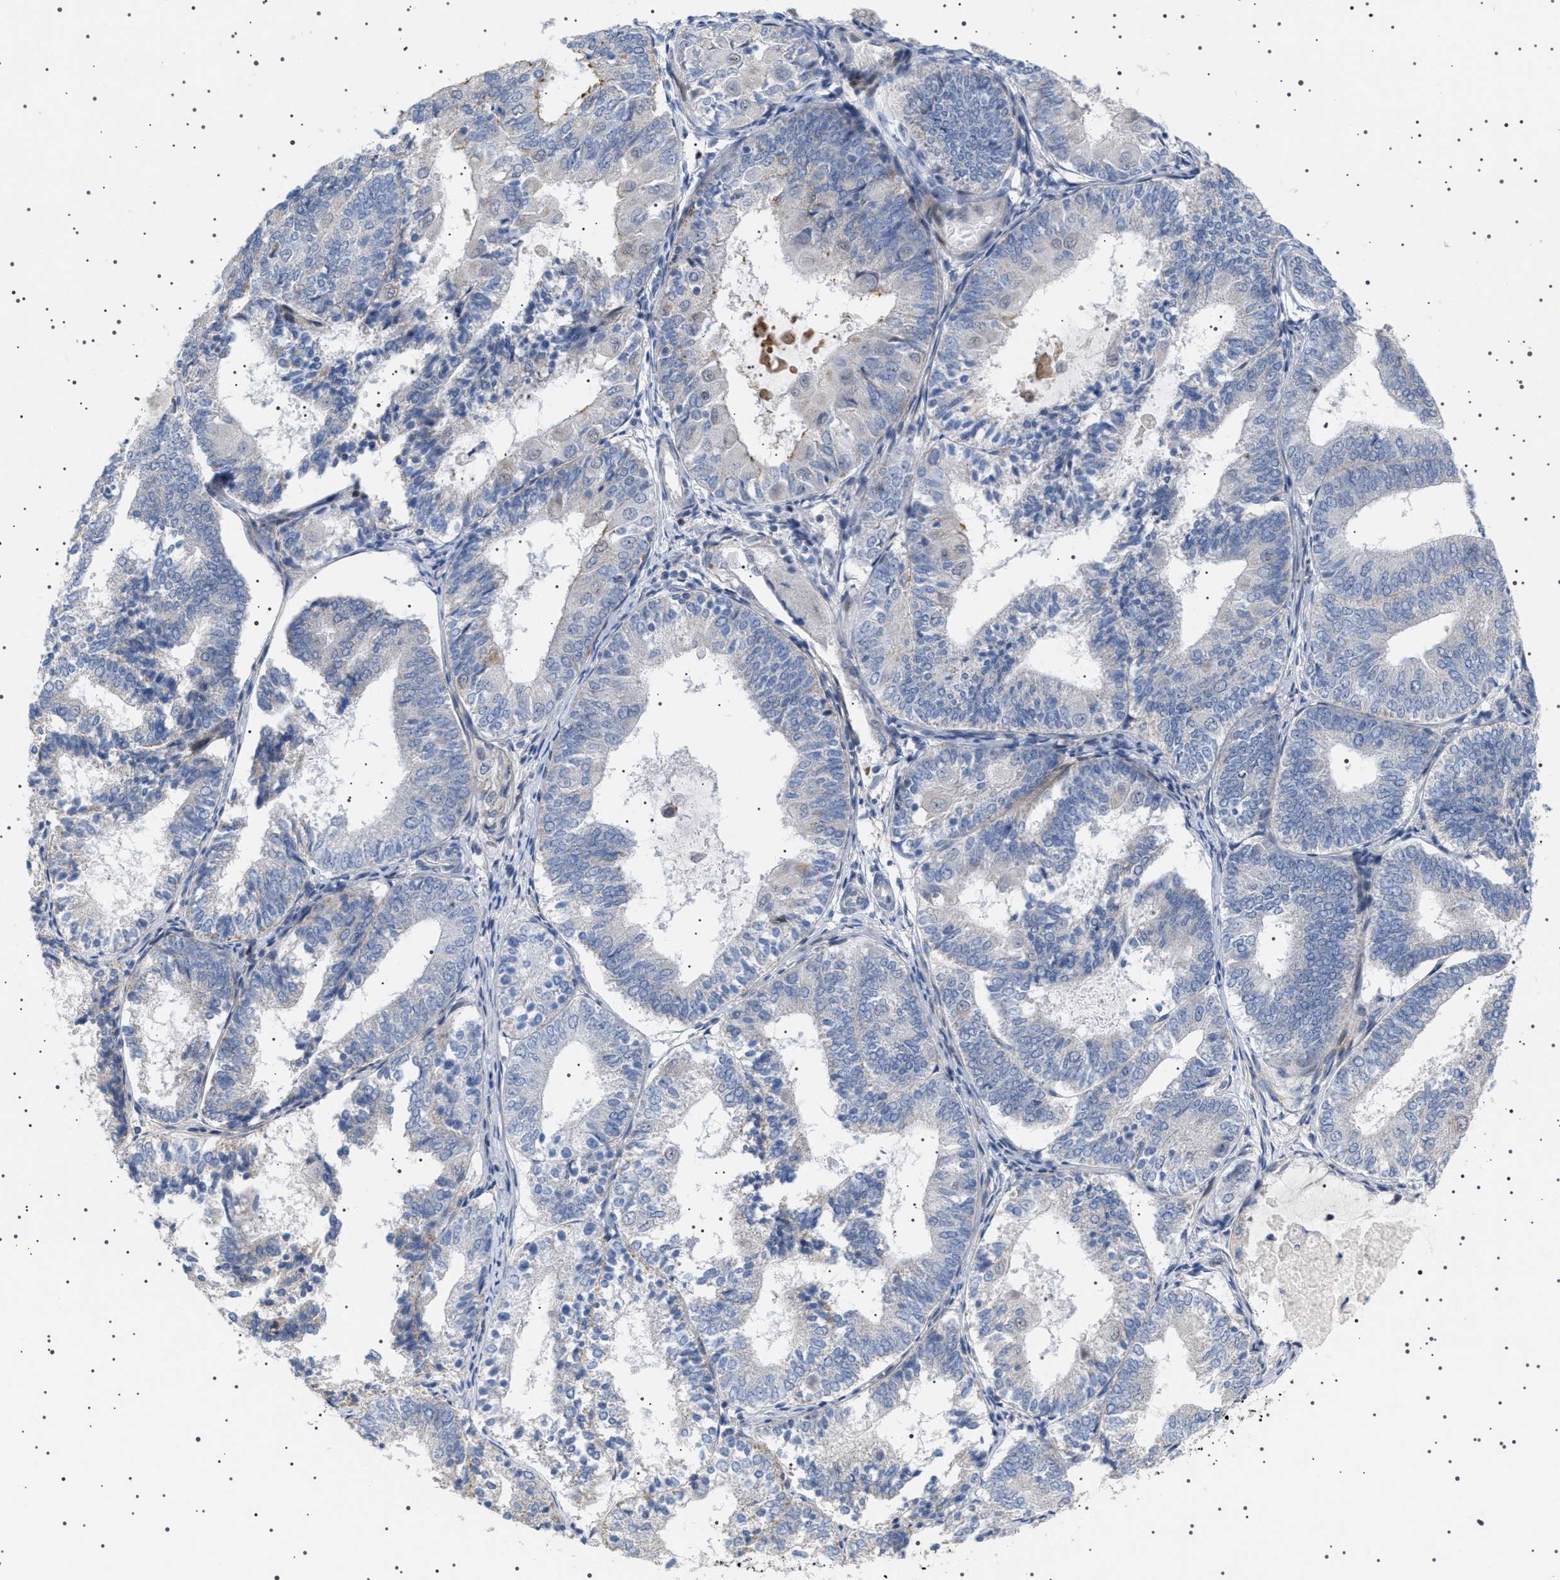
{"staining": {"intensity": "negative", "quantity": "none", "location": "none"}, "tissue": "endometrial cancer", "cell_type": "Tumor cells", "image_type": "cancer", "snomed": [{"axis": "morphology", "description": "Adenocarcinoma, NOS"}, {"axis": "topography", "description": "Endometrium"}], "caption": "Histopathology image shows no significant protein staining in tumor cells of endometrial adenocarcinoma.", "gene": "HTR1A", "patient": {"sex": "female", "age": 81}}